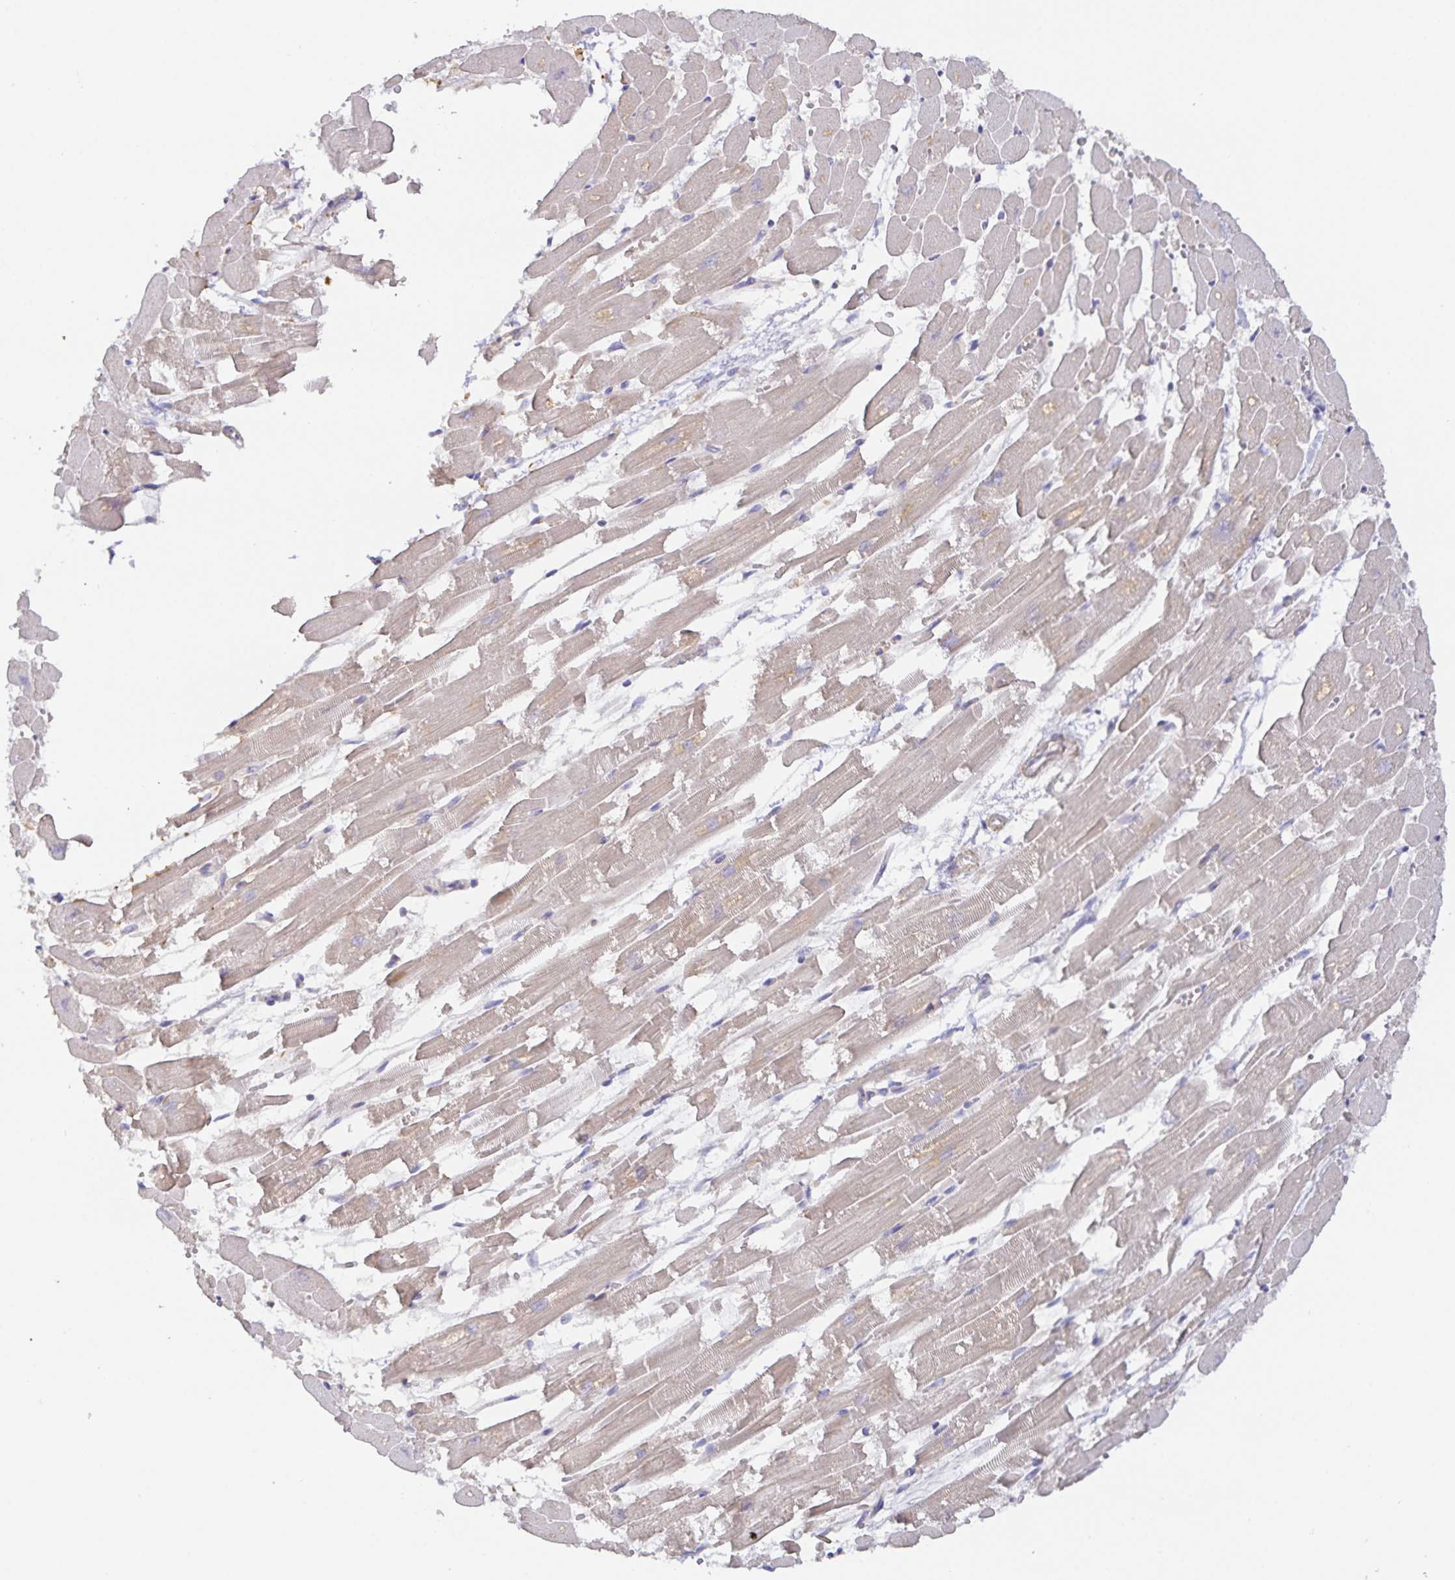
{"staining": {"intensity": "weak", "quantity": "<25%", "location": "cytoplasmic/membranous"}, "tissue": "heart muscle", "cell_type": "Cardiomyocytes", "image_type": "normal", "snomed": [{"axis": "morphology", "description": "Normal tissue, NOS"}, {"axis": "topography", "description": "Heart"}], "caption": "Immunohistochemistry of normal heart muscle demonstrates no staining in cardiomyocytes.", "gene": "ZDHHC11B", "patient": {"sex": "female", "age": 52}}